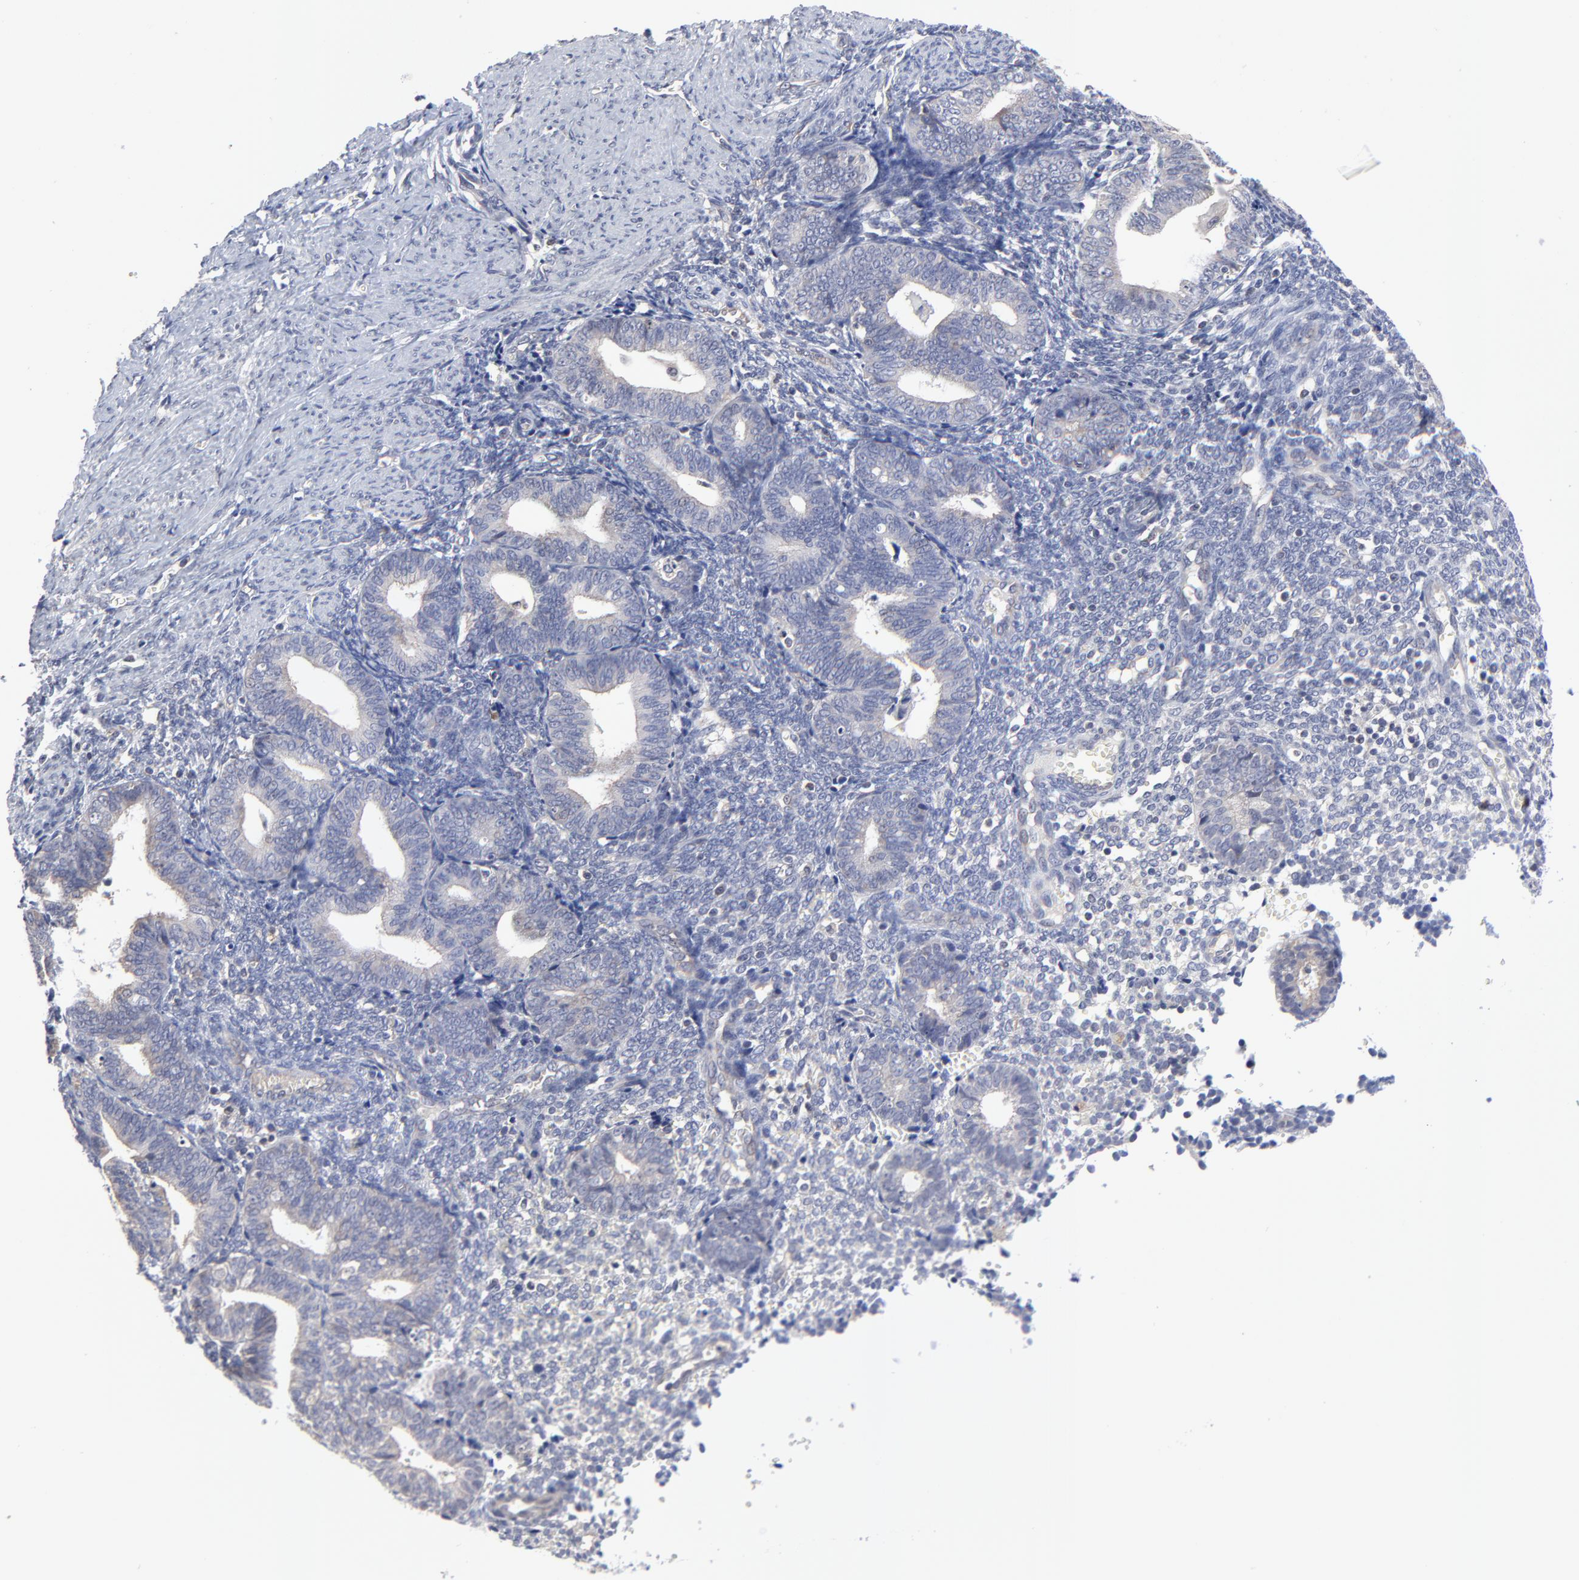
{"staining": {"intensity": "negative", "quantity": "none", "location": "none"}, "tissue": "endometrium", "cell_type": "Cells in endometrial stroma", "image_type": "normal", "snomed": [{"axis": "morphology", "description": "Normal tissue, NOS"}, {"axis": "topography", "description": "Endometrium"}], "caption": "Cells in endometrial stroma show no significant protein expression in unremarkable endometrium. (DAB immunohistochemistry, high magnification).", "gene": "ZNF157", "patient": {"sex": "female", "age": 61}}